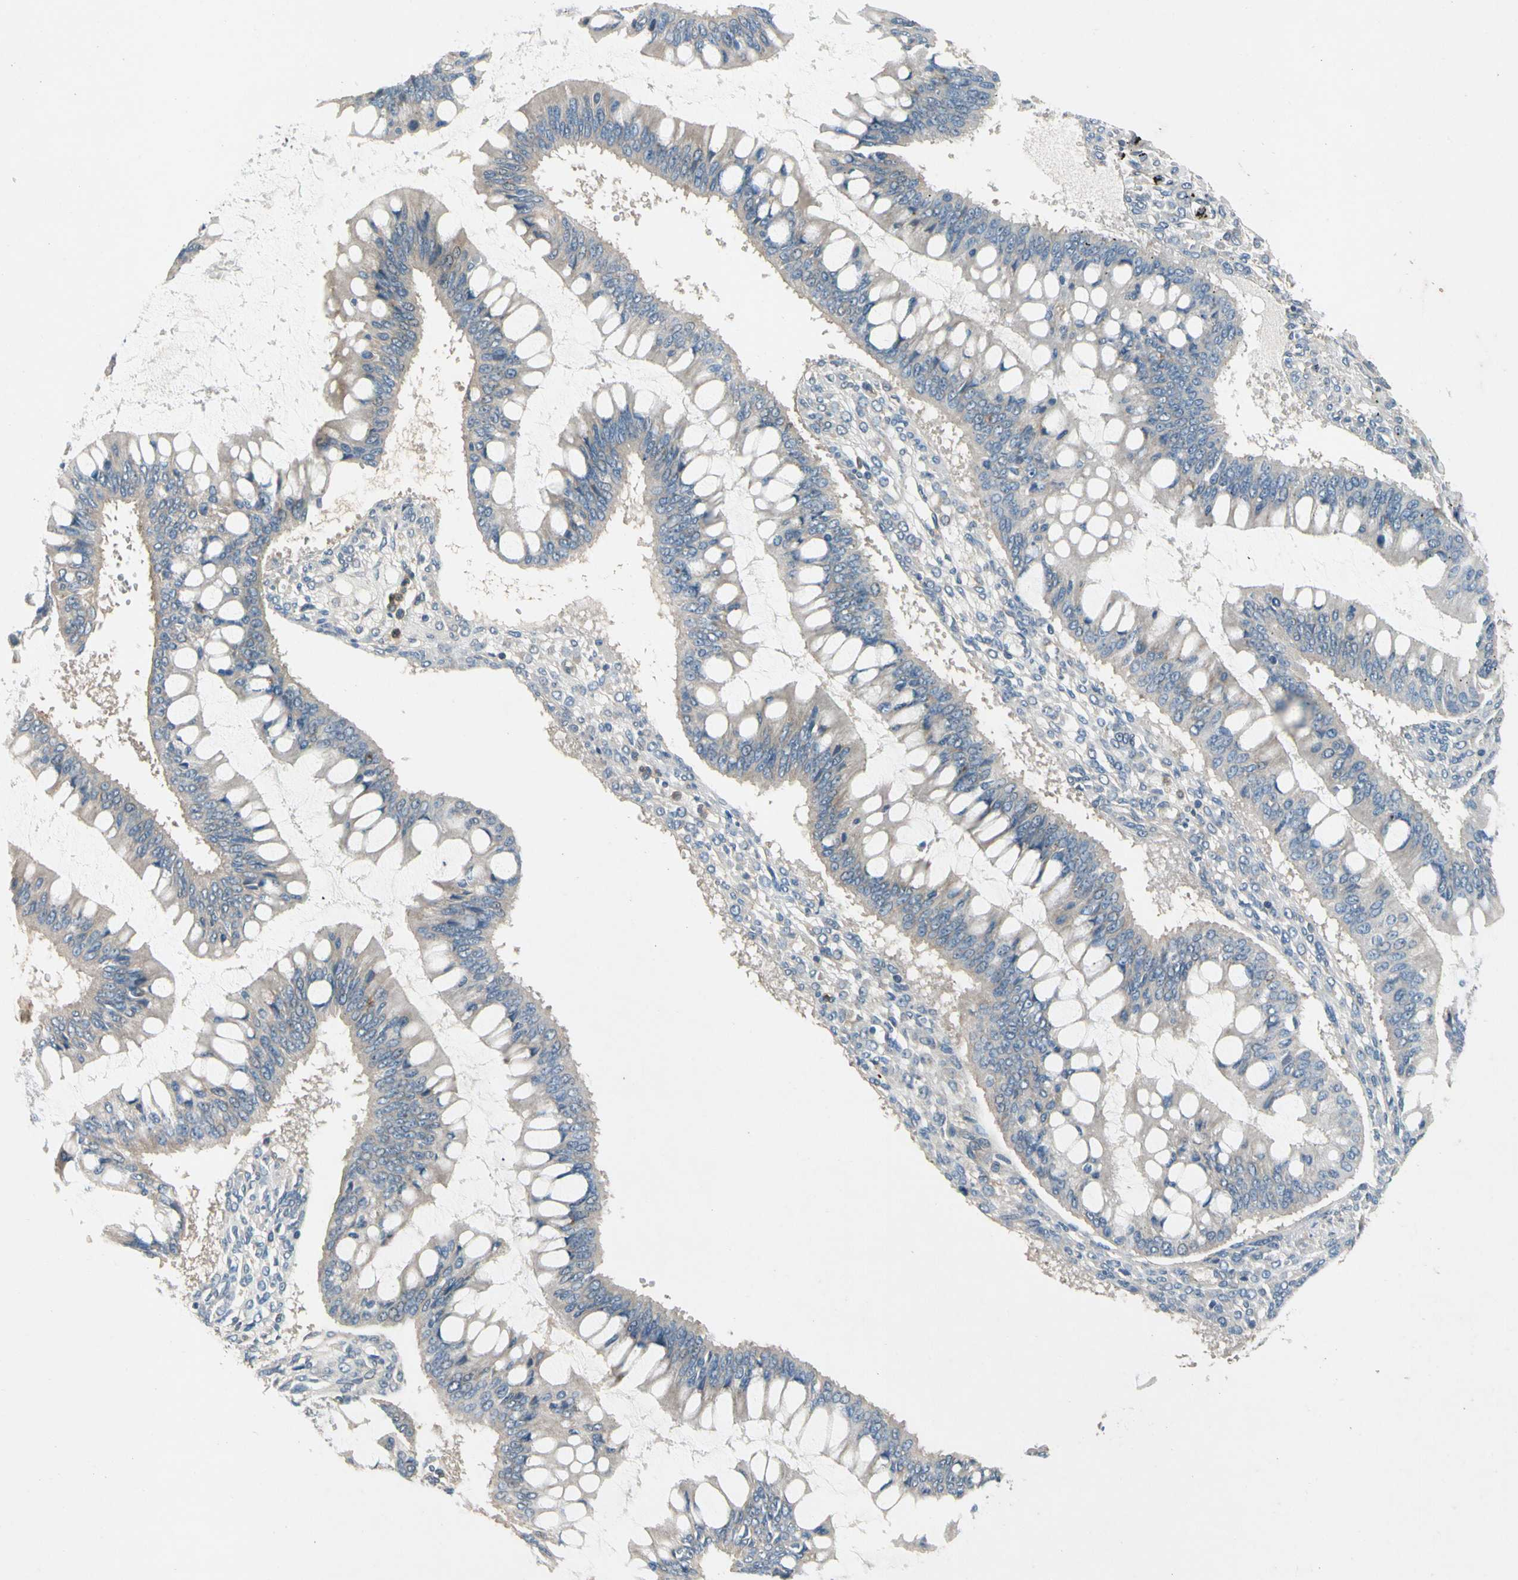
{"staining": {"intensity": "negative", "quantity": "none", "location": "none"}, "tissue": "ovarian cancer", "cell_type": "Tumor cells", "image_type": "cancer", "snomed": [{"axis": "morphology", "description": "Cystadenocarcinoma, mucinous, NOS"}, {"axis": "topography", "description": "Ovary"}], "caption": "A high-resolution micrograph shows immunohistochemistry staining of ovarian mucinous cystadenocarcinoma, which reveals no significant positivity in tumor cells.", "gene": "SIGLEC5", "patient": {"sex": "female", "age": 73}}